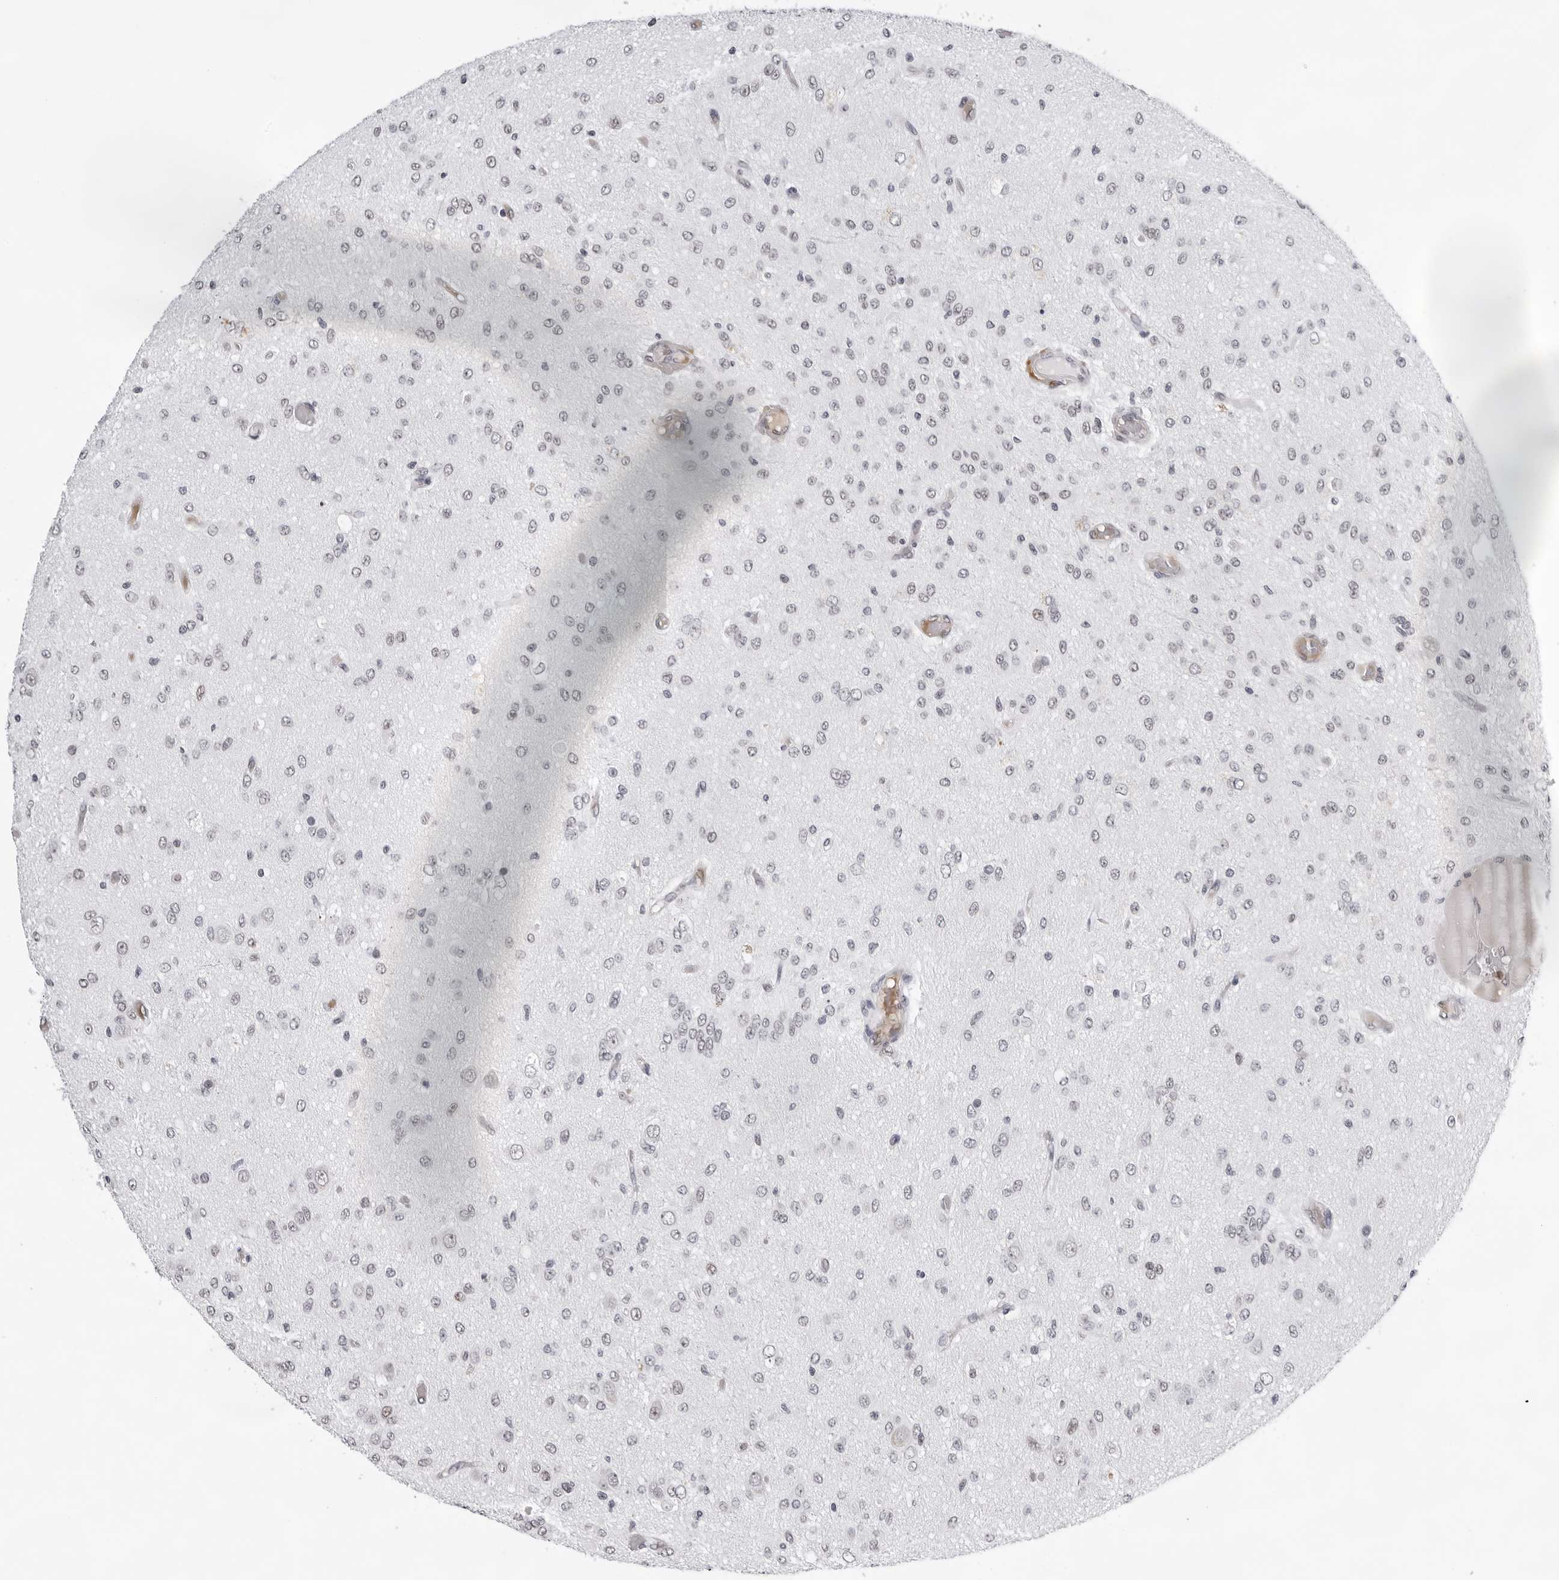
{"staining": {"intensity": "weak", "quantity": "<25%", "location": "nuclear"}, "tissue": "glioma", "cell_type": "Tumor cells", "image_type": "cancer", "snomed": [{"axis": "morphology", "description": "Glioma, malignant, High grade"}, {"axis": "topography", "description": "Brain"}], "caption": "High power microscopy image of an immunohistochemistry histopathology image of glioma, revealing no significant positivity in tumor cells.", "gene": "USP1", "patient": {"sex": "female", "age": 59}}